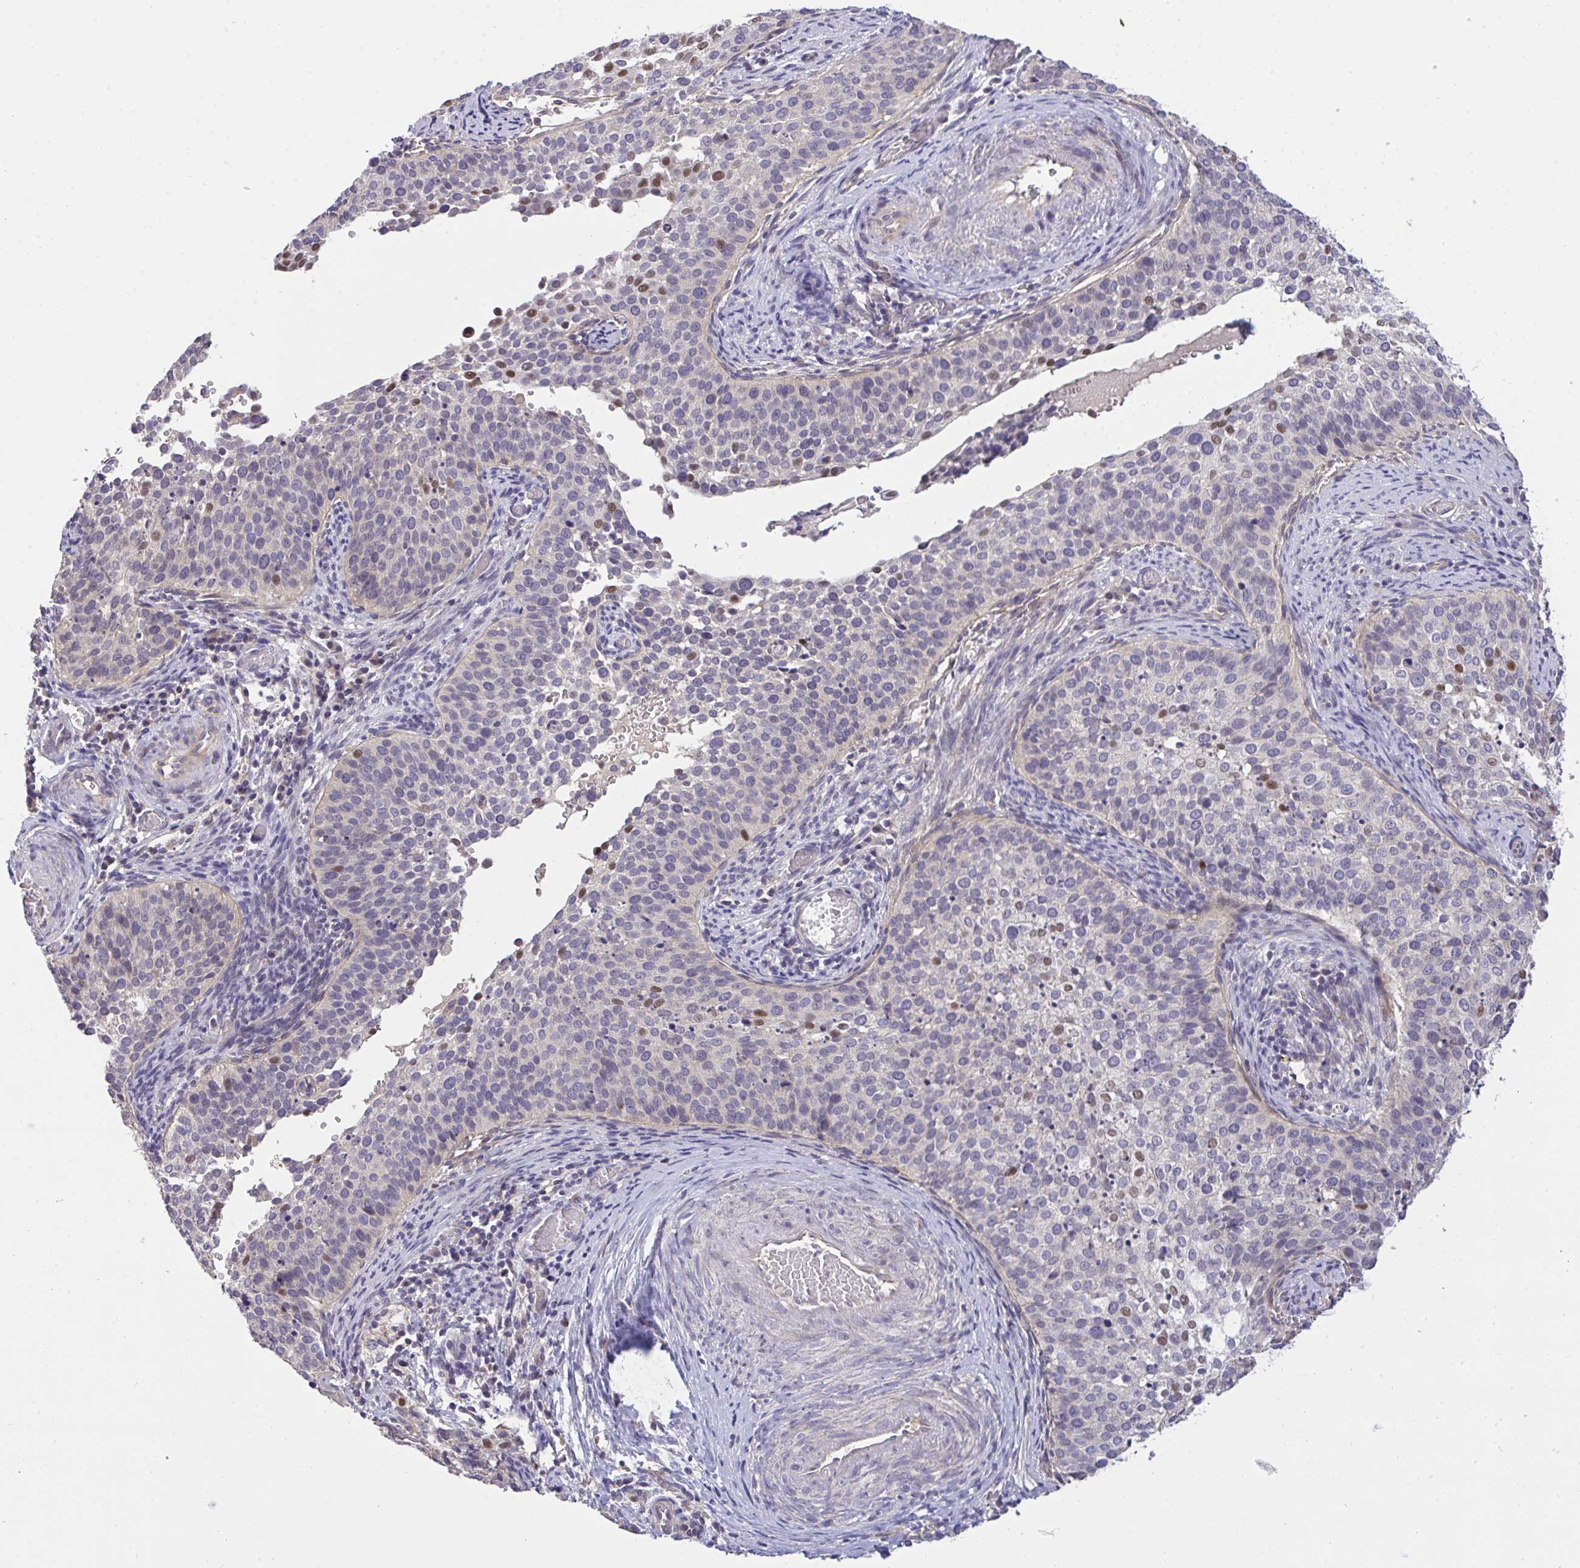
{"staining": {"intensity": "moderate", "quantity": "<25%", "location": "nuclear"}, "tissue": "cervical cancer", "cell_type": "Tumor cells", "image_type": "cancer", "snomed": [{"axis": "morphology", "description": "Squamous cell carcinoma, NOS"}, {"axis": "topography", "description": "Cervix"}], "caption": "Immunohistochemistry (IHC) histopathology image of human cervical squamous cell carcinoma stained for a protein (brown), which displays low levels of moderate nuclear expression in approximately <25% of tumor cells.", "gene": "C19orf54", "patient": {"sex": "female", "age": 44}}